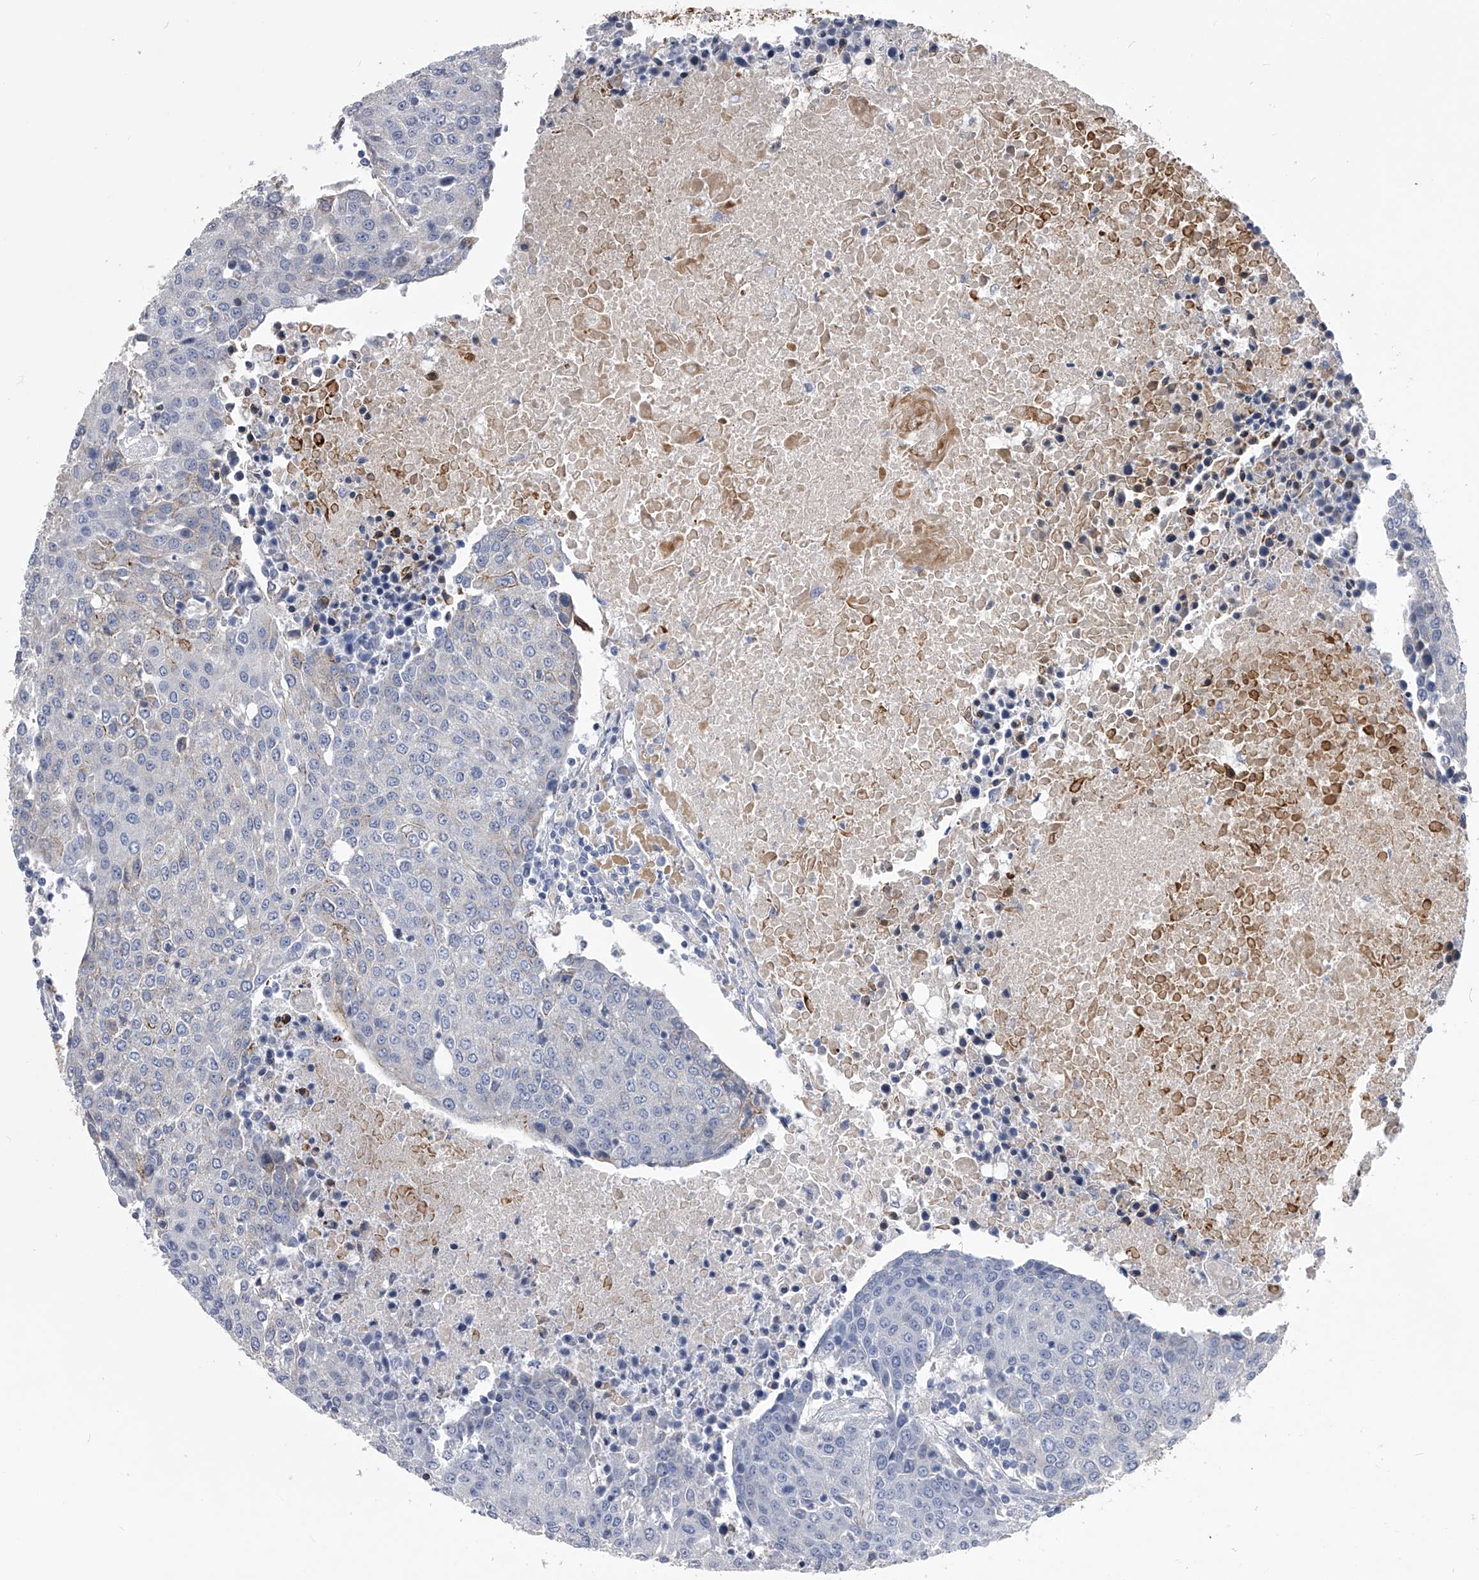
{"staining": {"intensity": "negative", "quantity": "none", "location": "none"}, "tissue": "urothelial cancer", "cell_type": "Tumor cells", "image_type": "cancer", "snomed": [{"axis": "morphology", "description": "Urothelial carcinoma, High grade"}, {"axis": "topography", "description": "Urinary bladder"}], "caption": "Immunohistochemistry photomicrograph of neoplastic tissue: human high-grade urothelial carcinoma stained with DAB reveals no significant protein expression in tumor cells.", "gene": "MDN1", "patient": {"sex": "female", "age": 85}}